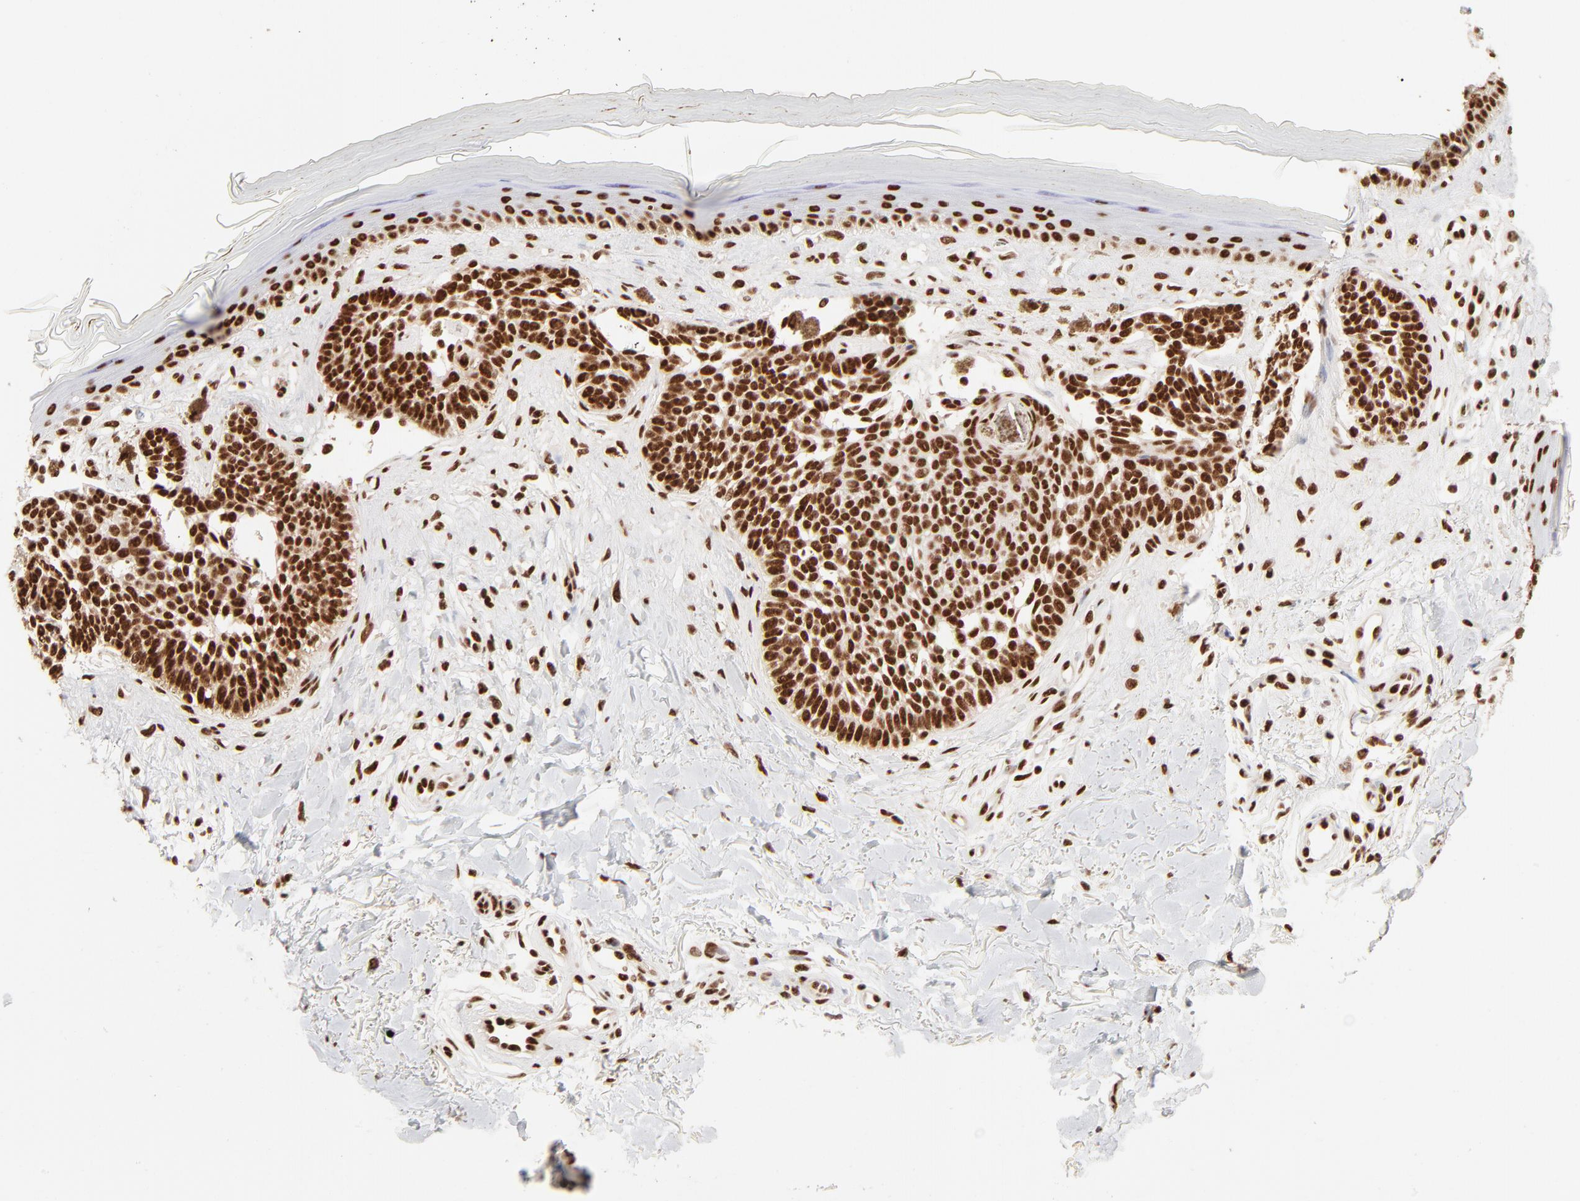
{"staining": {"intensity": "strong", "quantity": ">75%", "location": "nuclear"}, "tissue": "skin cancer", "cell_type": "Tumor cells", "image_type": "cancer", "snomed": [{"axis": "morphology", "description": "Normal tissue, NOS"}, {"axis": "morphology", "description": "Basal cell carcinoma"}, {"axis": "topography", "description": "Skin"}], "caption": "Protein analysis of basal cell carcinoma (skin) tissue demonstrates strong nuclear expression in about >75% of tumor cells.", "gene": "TARDBP", "patient": {"sex": "female", "age": 58}}